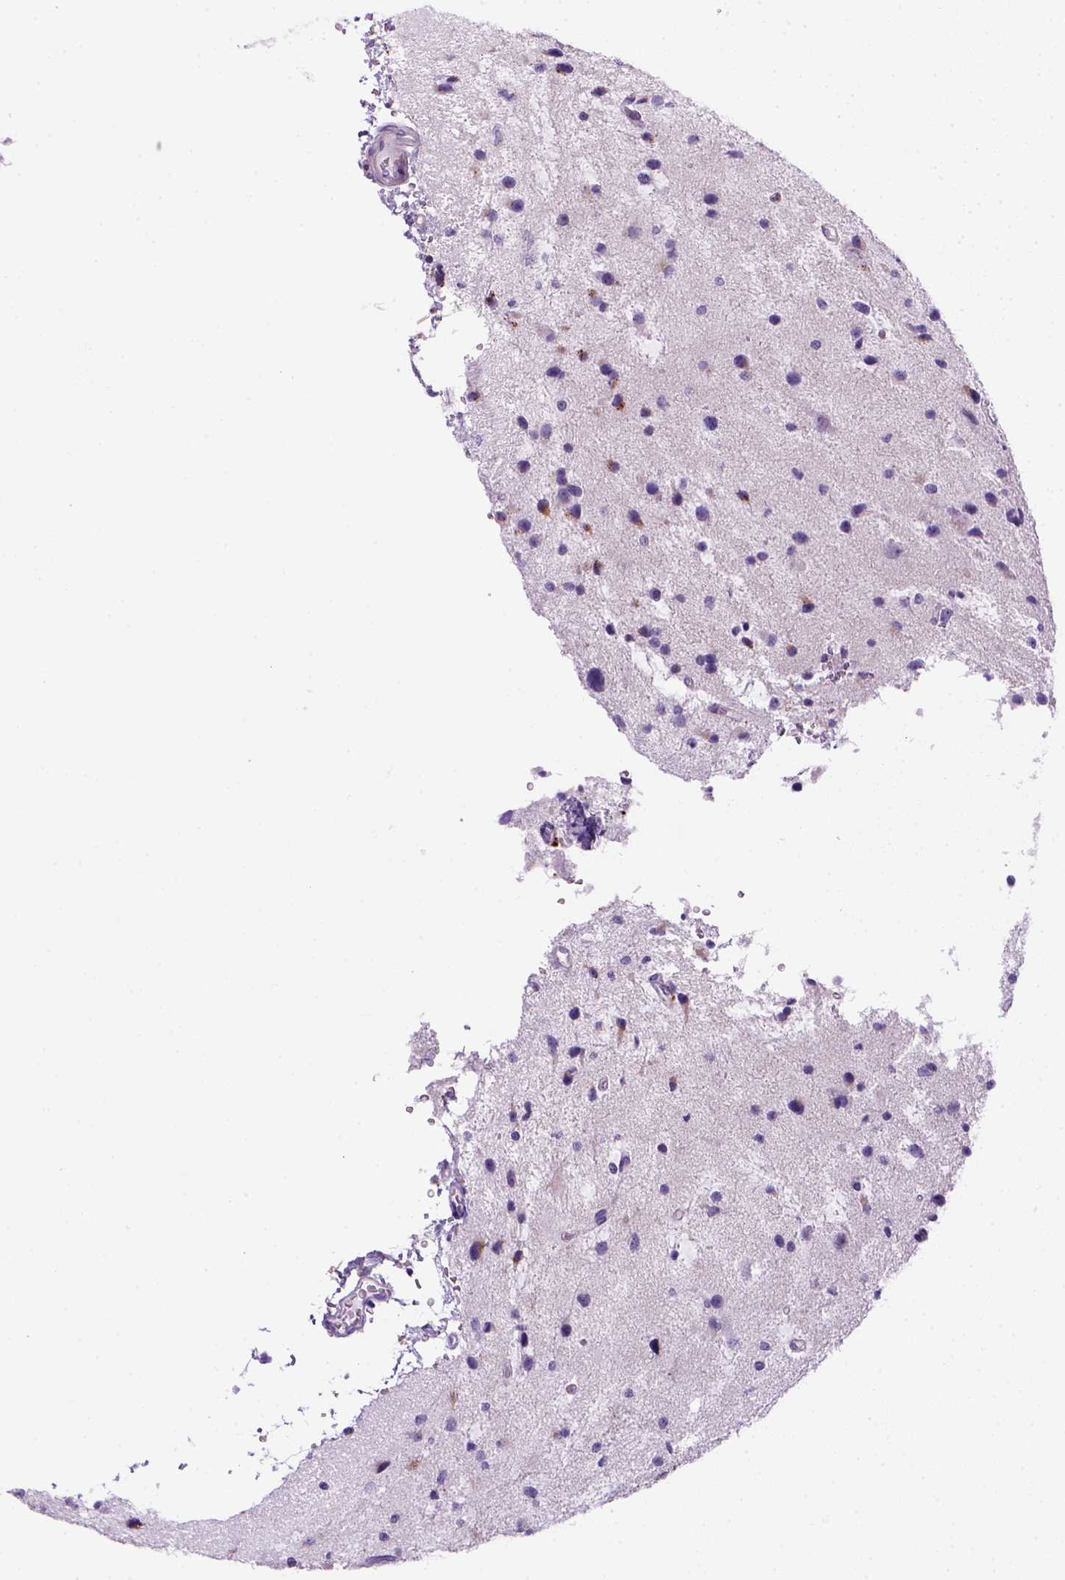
{"staining": {"intensity": "negative", "quantity": "none", "location": "none"}, "tissue": "glioma", "cell_type": "Tumor cells", "image_type": "cancer", "snomed": [{"axis": "morphology", "description": "Glioma, malignant, Low grade"}, {"axis": "topography", "description": "Brain"}], "caption": "Protein analysis of malignant low-grade glioma shows no significant staining in tumor cells.", "gene": "ARHGEF33", "patient": {"sex": "female", "age": 32}}